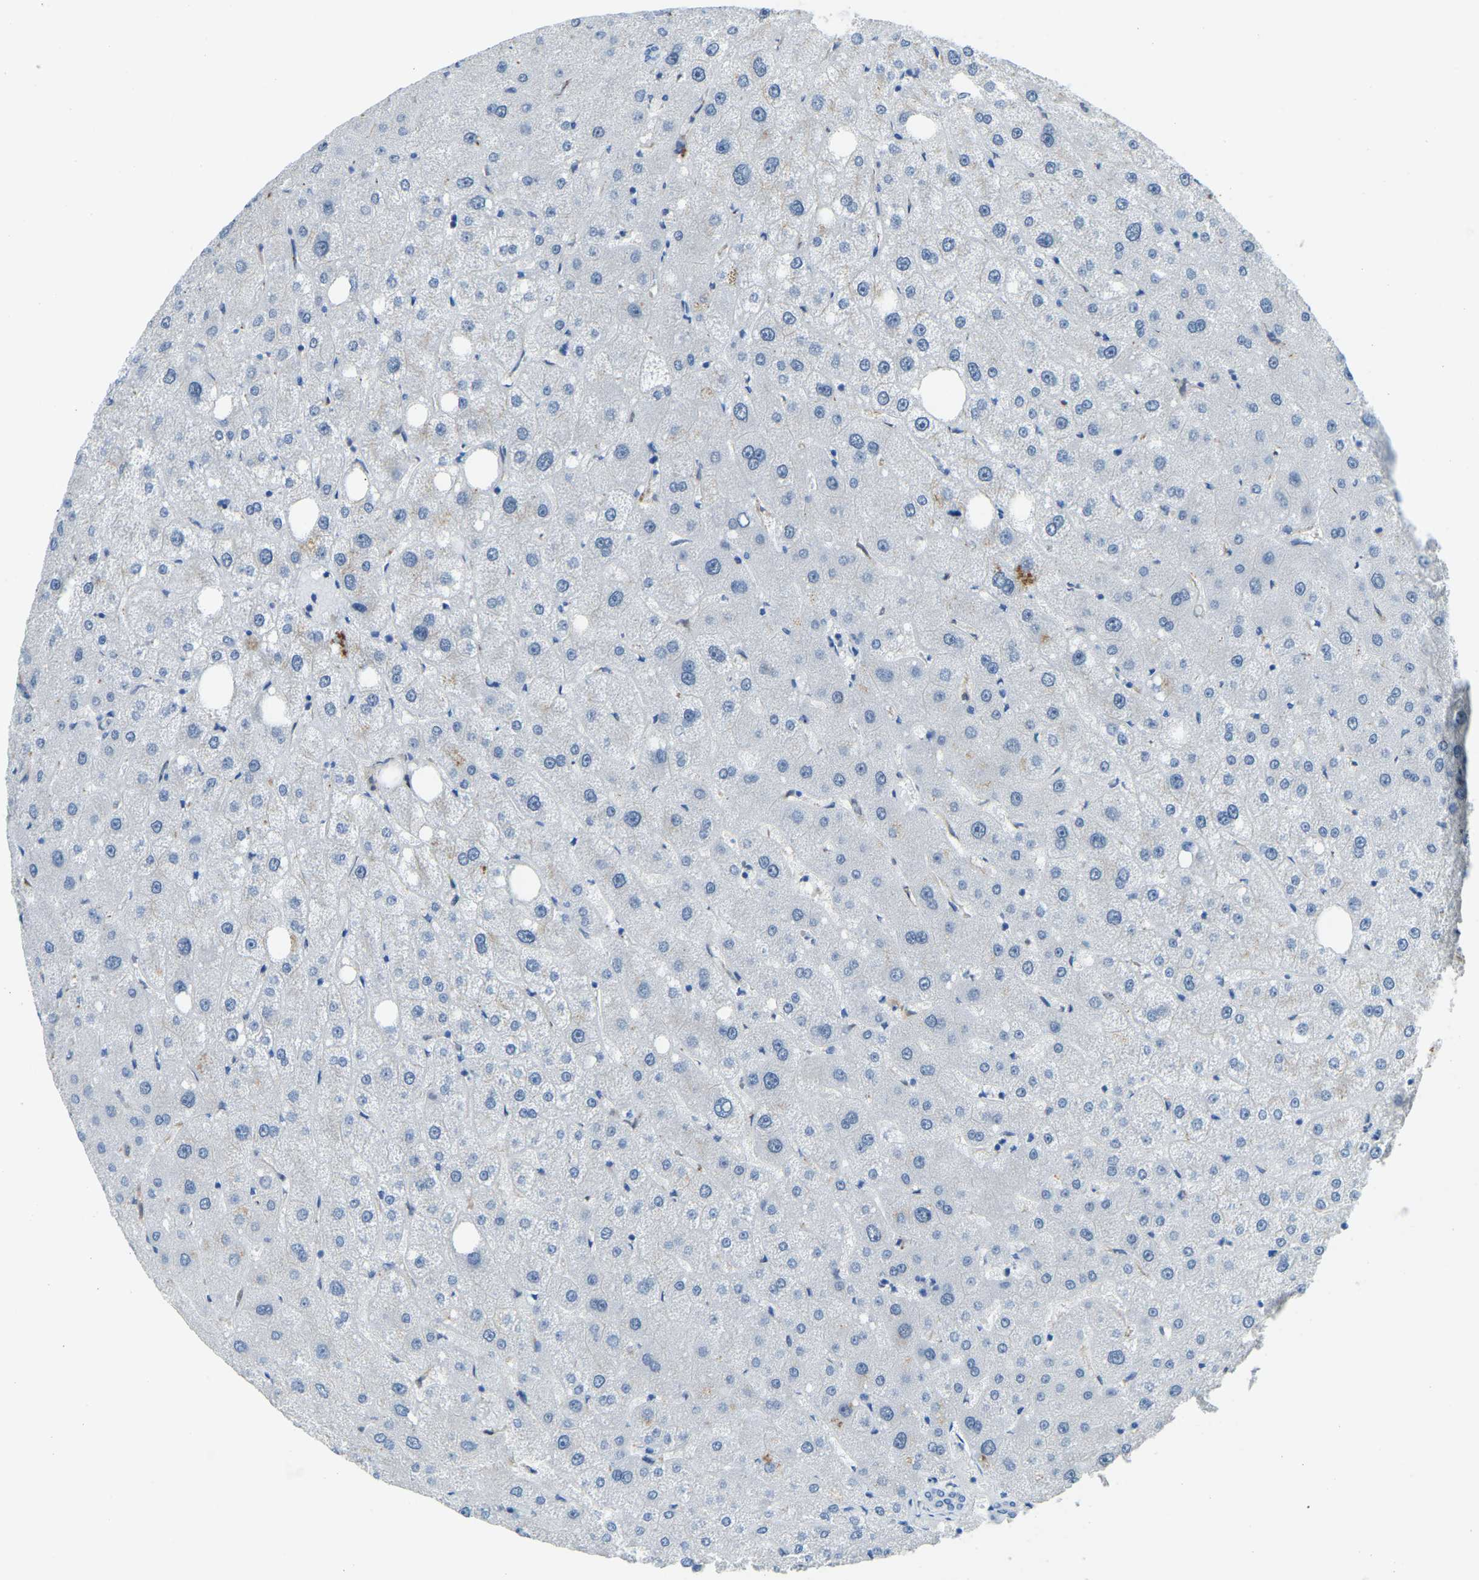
{"staining": {"intensity": "negative", "quantity": "none", "location": "none"}, "tissue": "liver", "cell_type": "Cholangiocytes", "image_type": "normal", "snomed": [{"axis": "morphology", "description": "Normal tissue, NOS"}, {"axis": "topography", "description": "Liver"}], "caption": "Immunohistochemistry histopathology image of normal liver: liver stained with DAB reveals no significant protein positivity in cholangiocytes.", "gene": "NANS", "patient": {"sex": "male", "age": 73}}